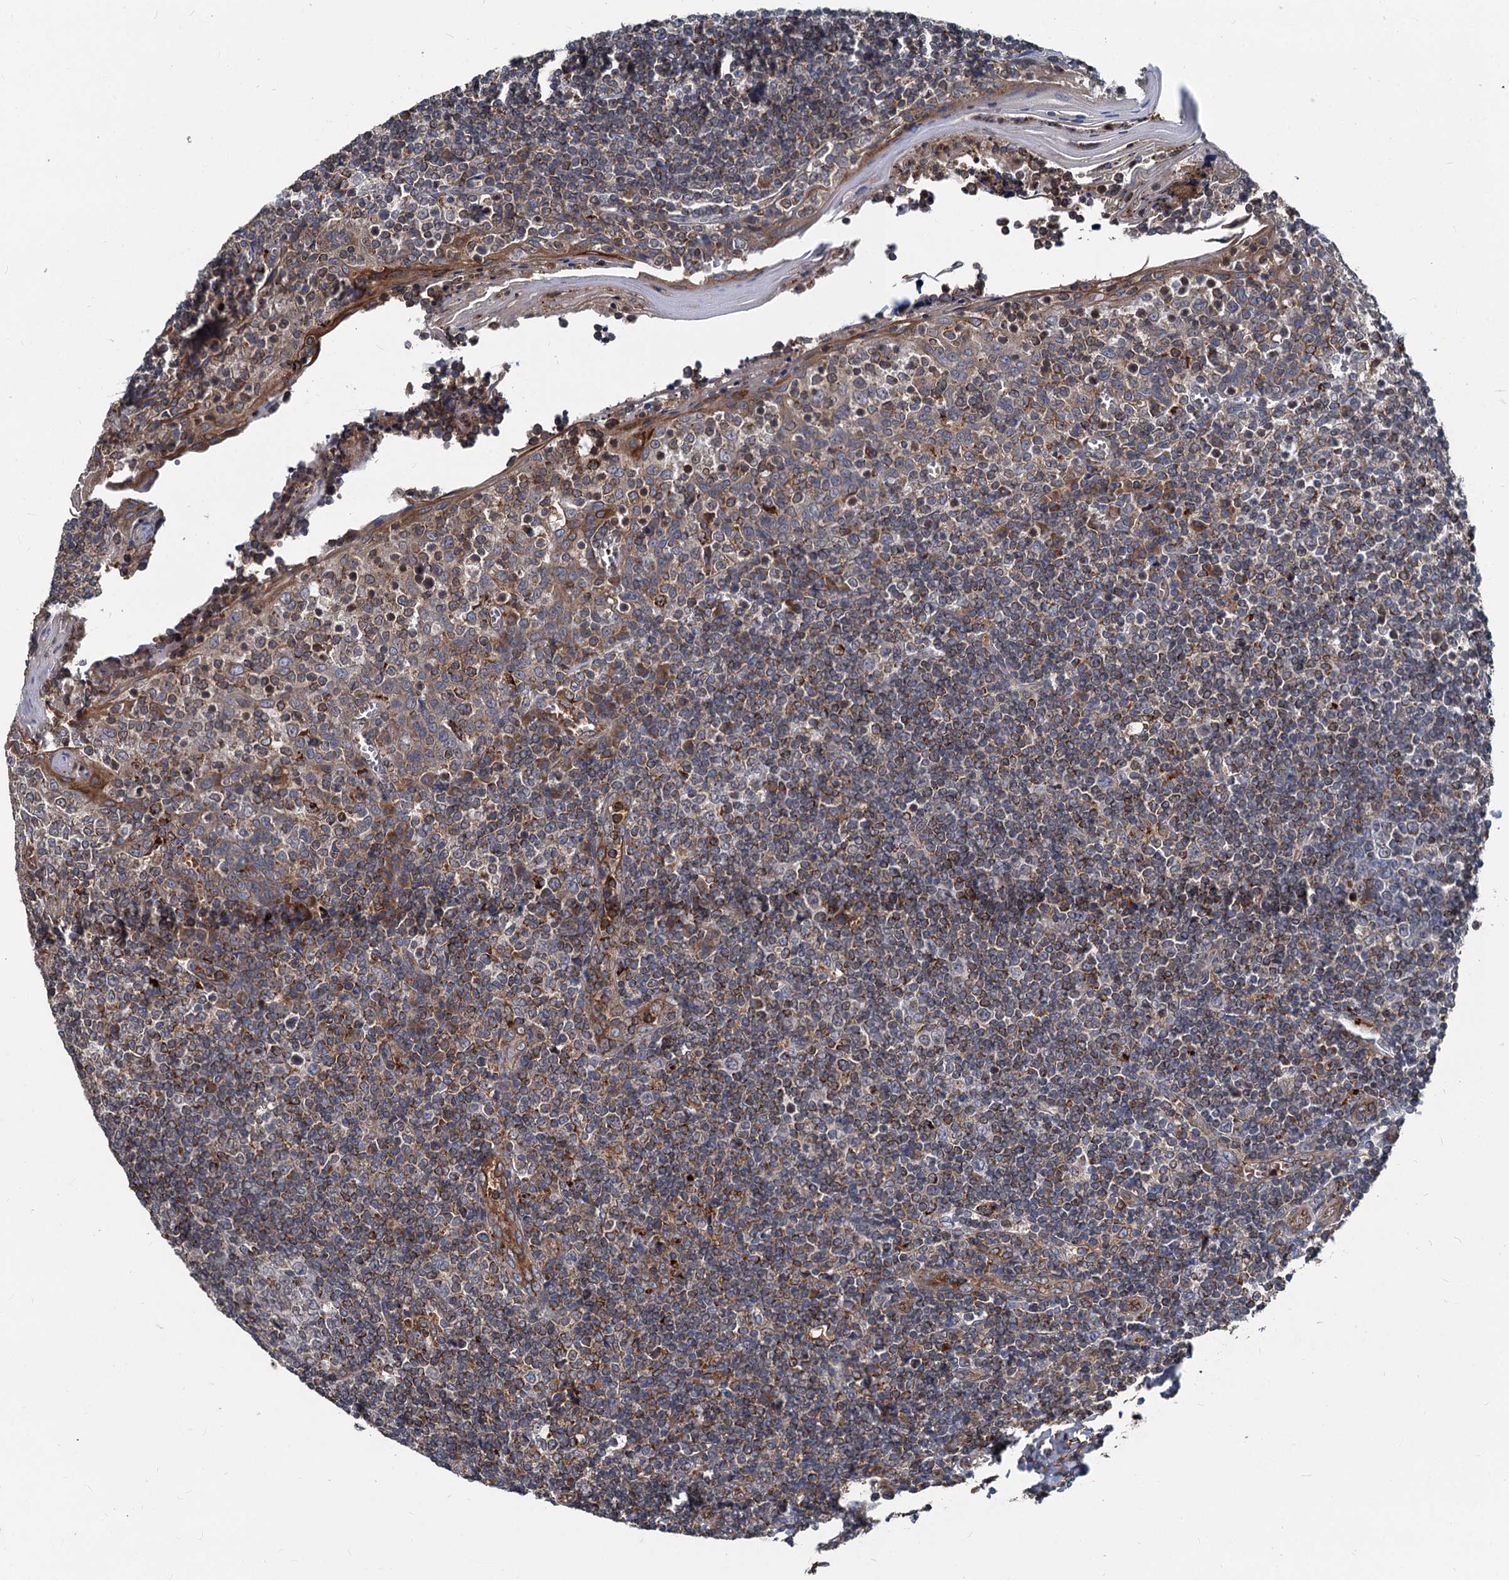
{"staining": {"intensity": "weak", "quantity": "<25%", "location": "cytoplasmic/membranous"}, "tissue": "tonsil", "cell_type": "Germinal center cells", "image_type": "normal", "snomed": [{"axis": "morphology", "description": "Normal tissue, NOS"}, {"axis": "topography", "description": "Tonsil"}], "caption": "The IHC image has no significant staining in germinal center cells of tonsil. The staining was performed using DAB to visualize the protein expression in brown, while the nuclei were stained in blue with hematoxylin (Magnification: 20x).", "gene": "STIM1", "patient": {"sex": "female", "age": 19}}